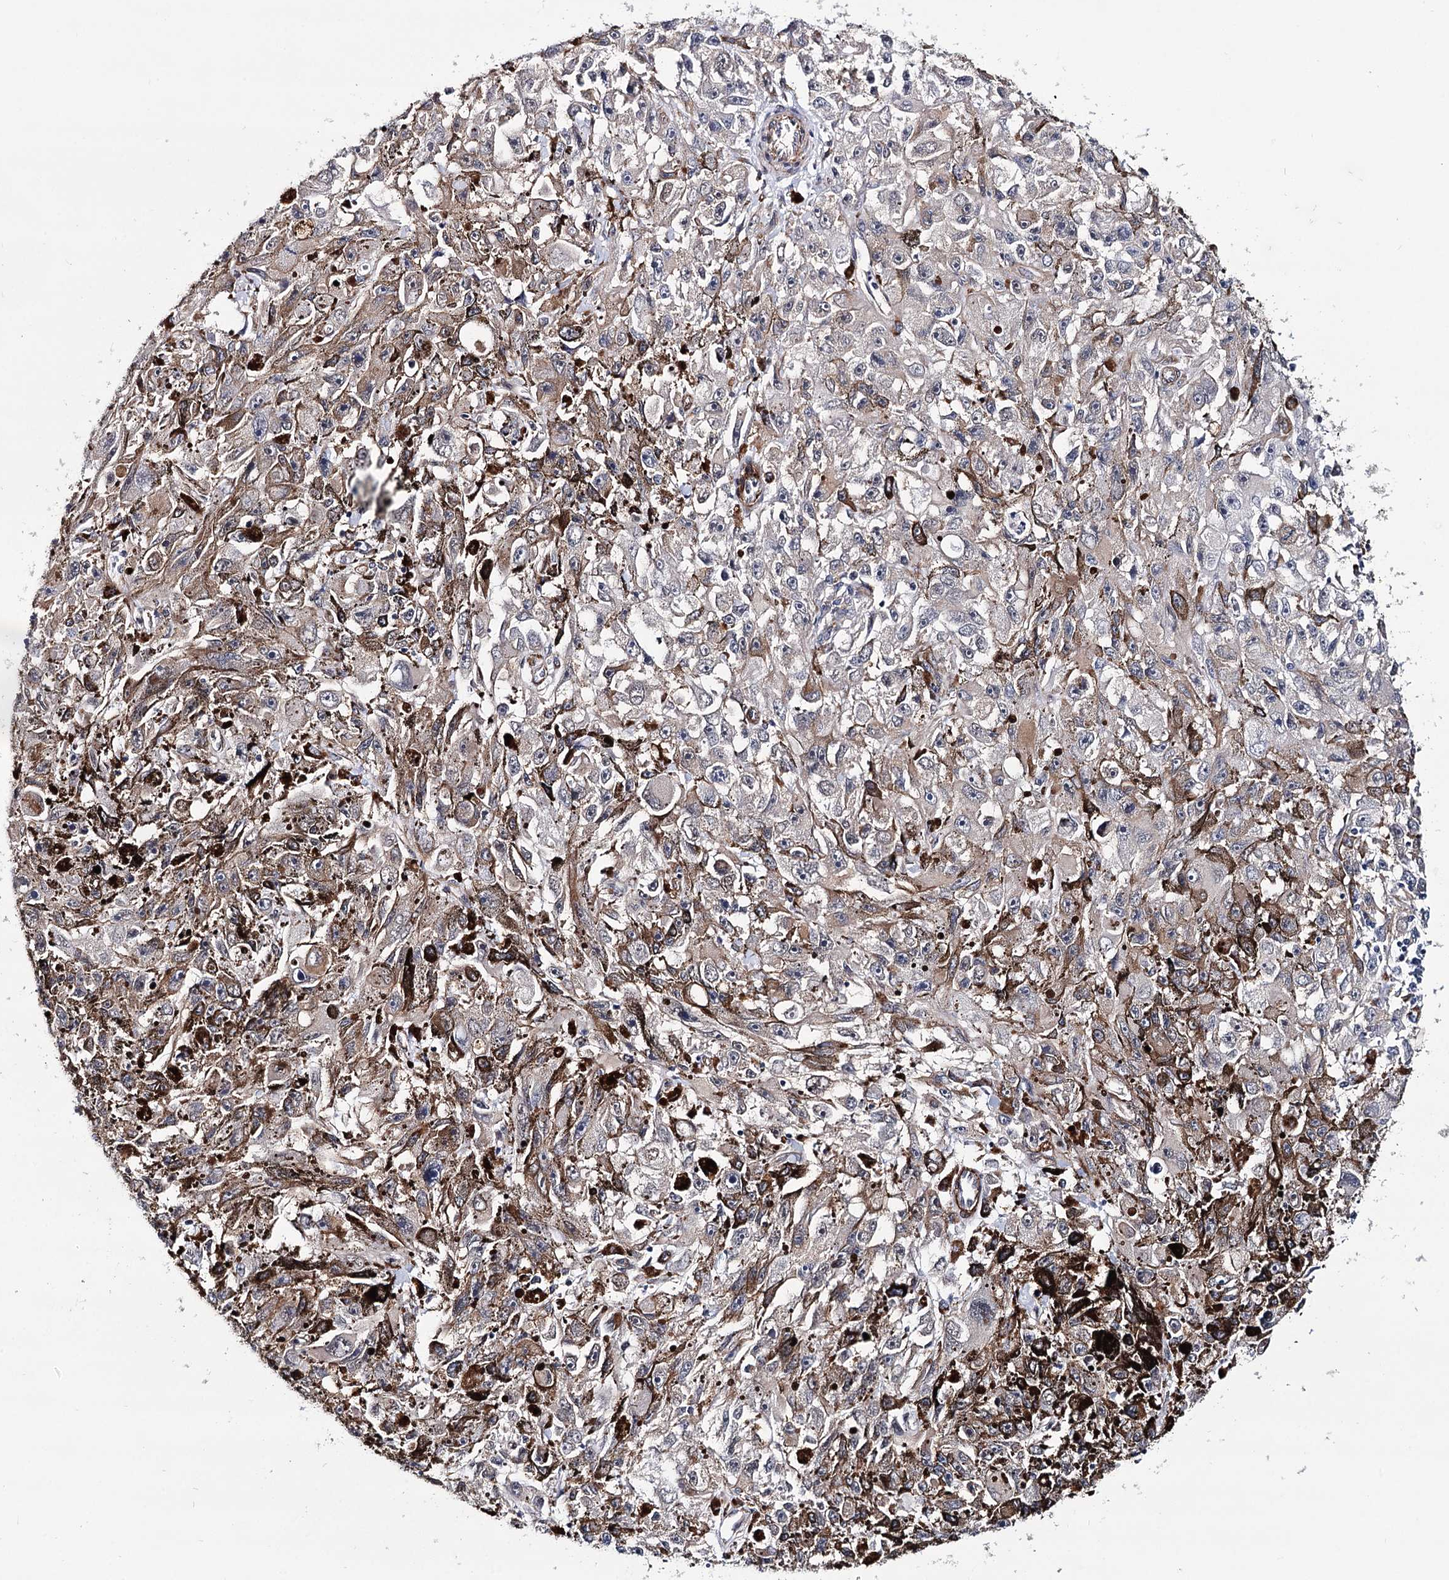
{"staining": {"intensity": "negative", "quantity": "none", "location": "none"}, "tissue": "melanoma", "cell_type": "Tumor cells", "image_type": "cancer", "snomed": [{"axis": "morphology", "description": "Malignant melanoma, NOS"}, {"axis": "topography", "description": "Skin"}], "caption": "A high-resolution image shows IHC staining of melanoma, which demonstrates no significant positivity in tumor cells. (Stains: DAB (3,3'-diaminobenzidine) immunohistochemistry (IHC) with hematoxylin counter stain, Microscopy: brightfield microscopy at high magnification).", "gene": "PPP2R5B", "patient": {"sex": "female", "age": 104}}